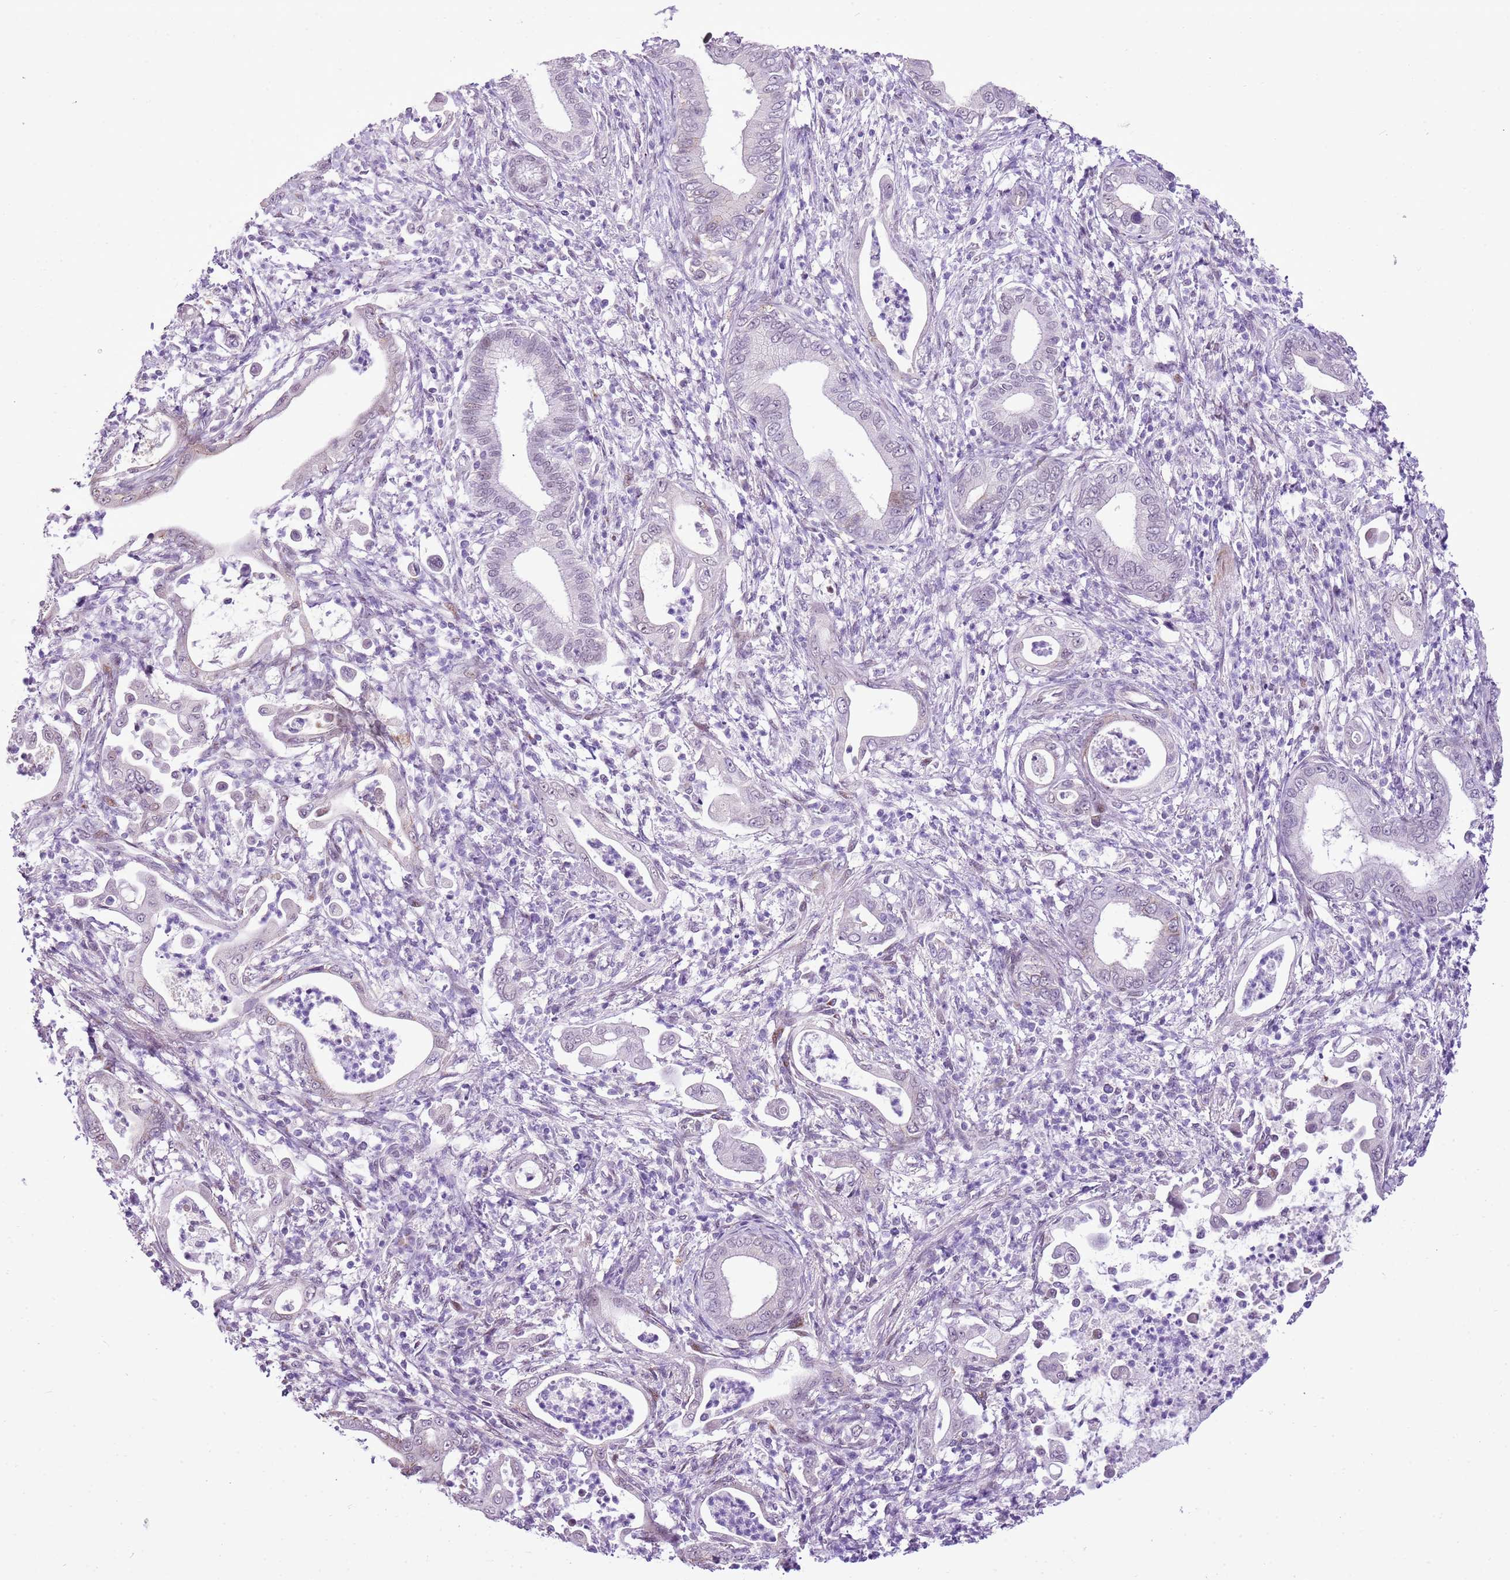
{"staining": {"intensity": "negative", "quantity": "none", "location": "none"}, "tissue": "pancreatic cancer", "cell_type": "Tumor cells", "image_type": "cancer", "snomed": [{"axis": "morphology", "description": "Normal tissue, NOS"}, {"axis": "morphology", "description": "Adenocarcinoma, NOS"}, {"axis": "topography", "description": "Pancreas"}], "caption": "Pancreatic cancer stained for a protein using IHC shows no expression tumor cells.", "gene": "NACC2", "patient": {"sex": "female", "age": 55}}